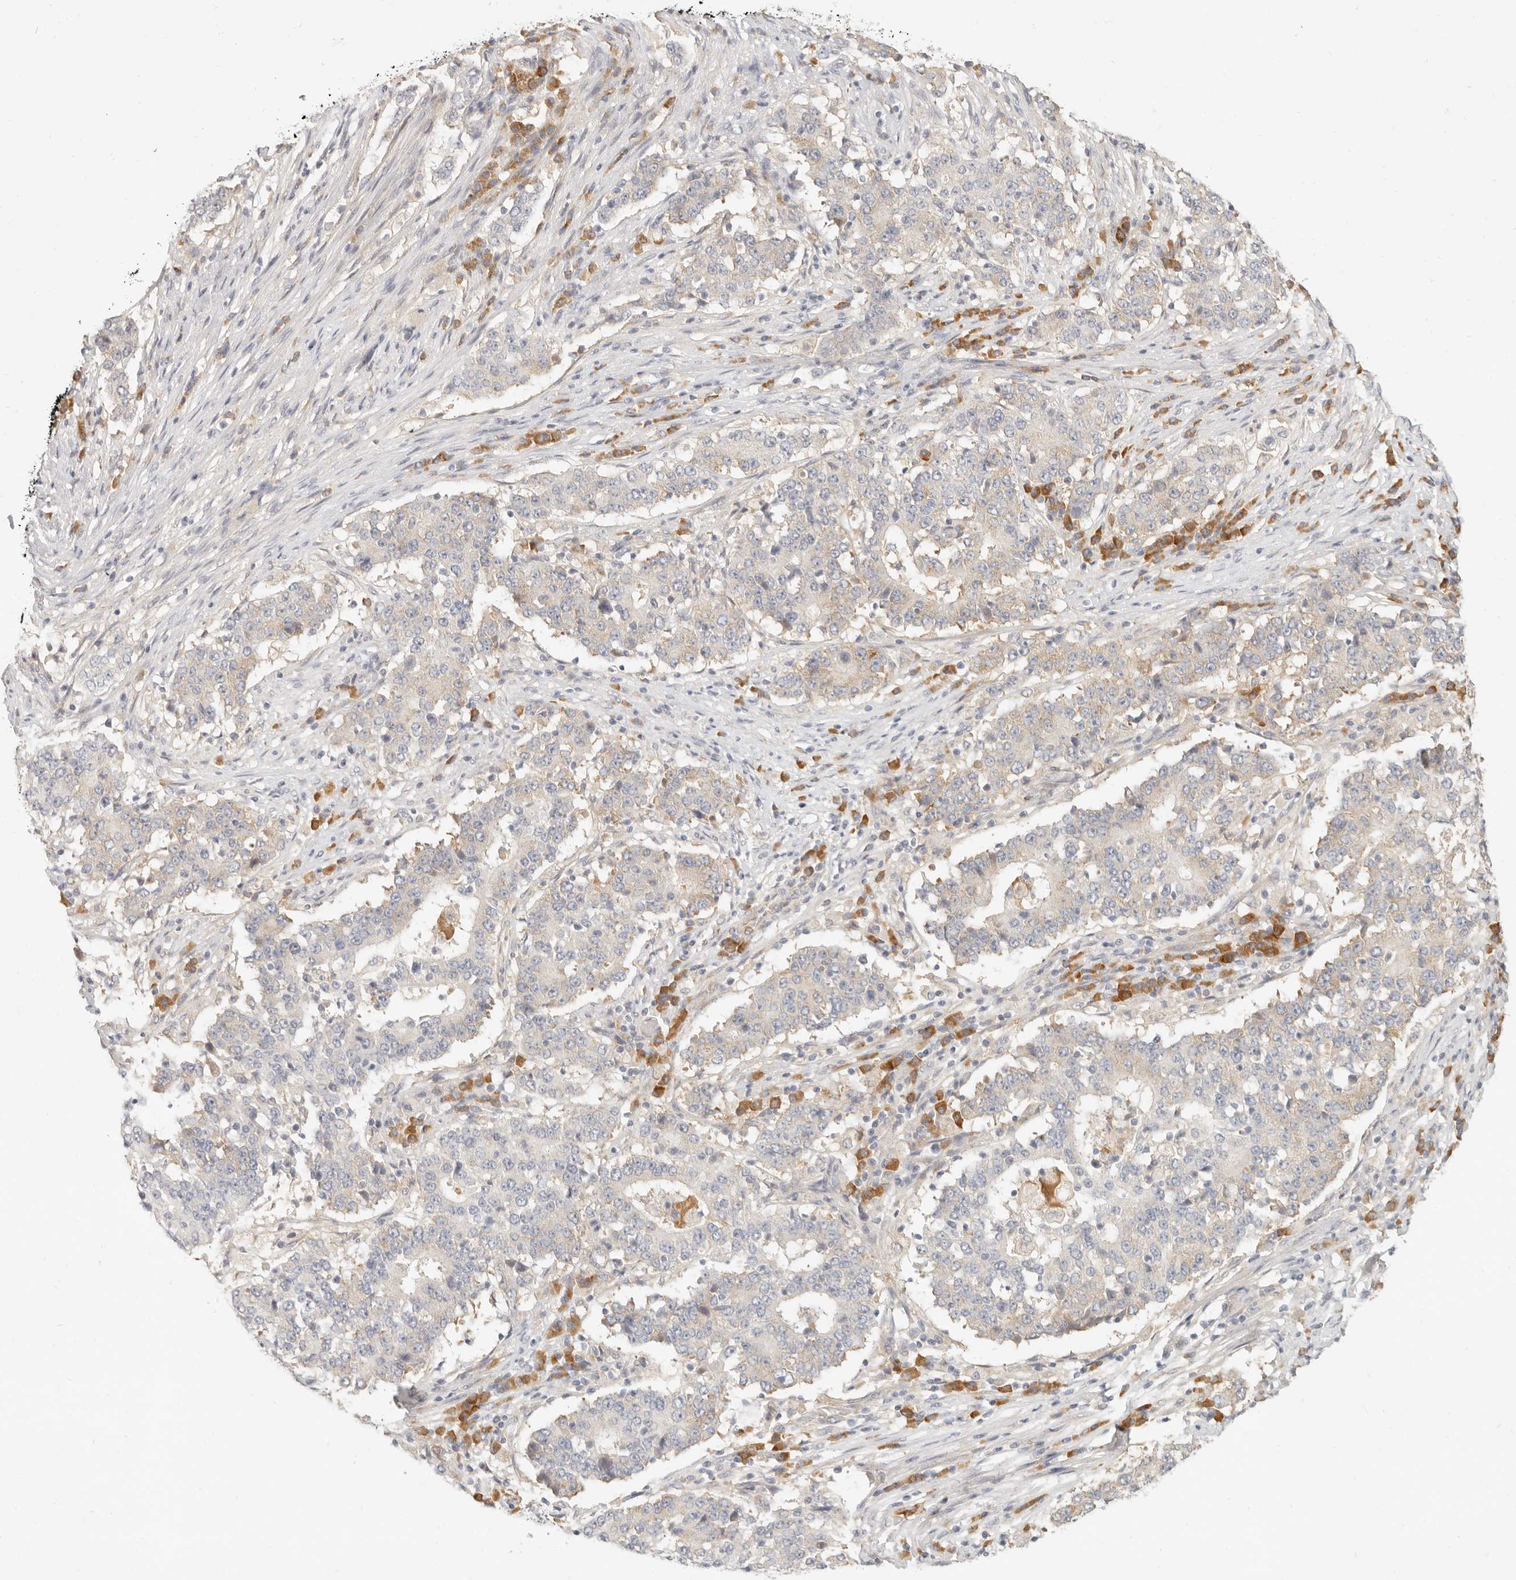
{"staining": {"intensity": "negative", "quantity": "none", "location": "none"}, "tissue": "stomach cancer", "cell_type": "Tumor cells", "image_type": "cancer", "snomed": [{"axis": "morphology", "description": "Adenocarcinoma, NOS"}, {"axis": "topography", "description": "Stomach"}], "caption": "Histopathology image shows no significant protein positivity in tumor cells of stomach adenocarcinoma. (Immunohistochemistry, brightfield microscopy, high magnification).", "gene": "PABPC4", "patient": {"sex": "male", "age": 59}}